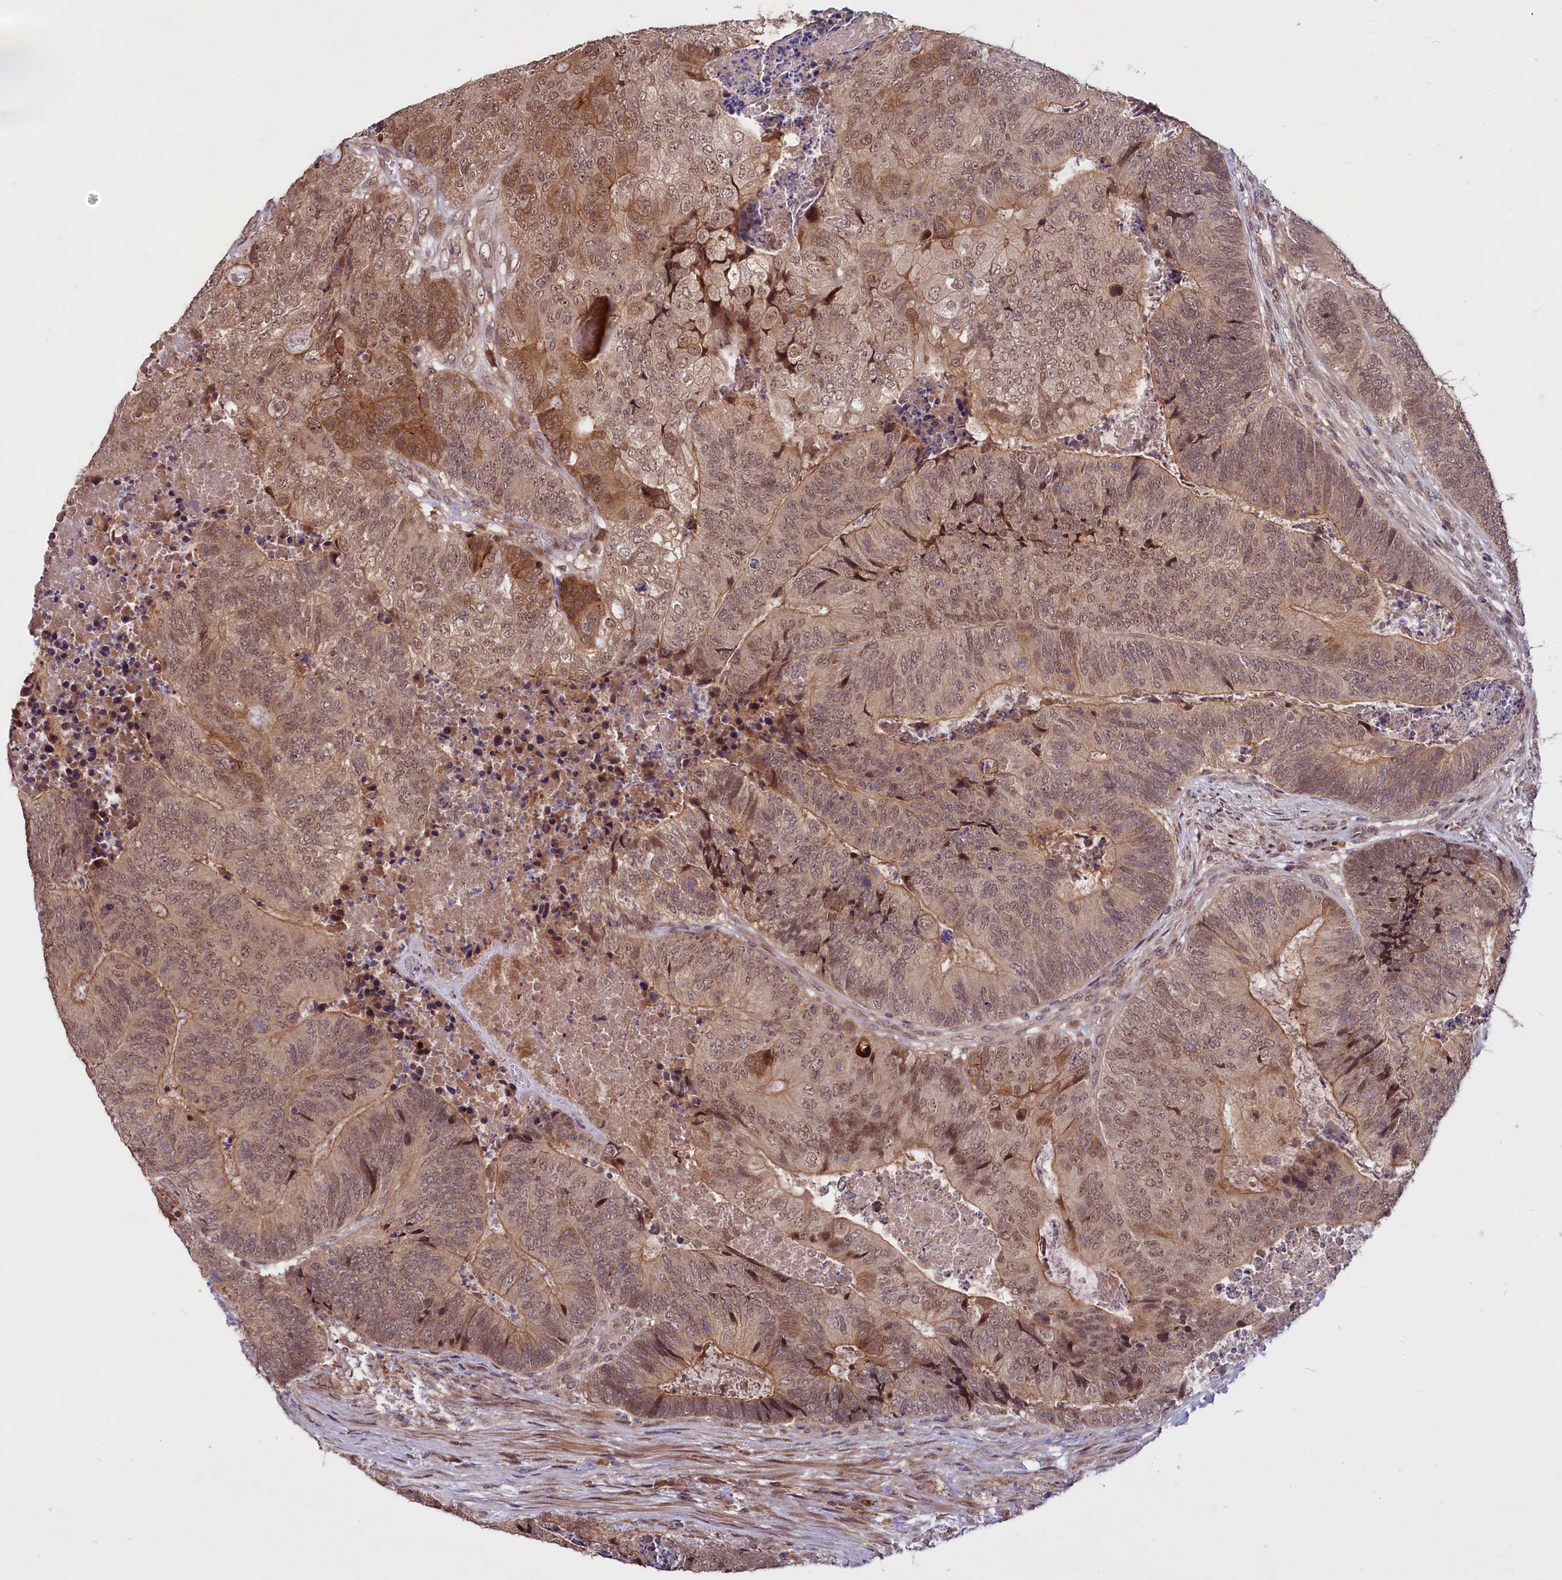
{"staining": {"intensity": "moderate", "quantity": ">75%", "location": "cytoplasmic/membranous,nuclear"}, "tissue": "colorectal cancer", "cell_type": "Tumor cells", "image_type": "cancer", "snomed": [{"axis": "morphology", "description": "Adenocarcinoma, NOS"}, {"axis": "topography", "description": "Colon"}], "caption": "The image displays immunohistochemical staining of colorectal cancer (adenocarcinoma). There is moderate cytoplasmic/membranous and nuclear expression is identified in approximately >75% of tumor cells. Immunohistochemistry stains the protein in brown and the nuclei are stained blue.", "gene": "UBE3A", "patient": {"sex": "female", "age": 67}}